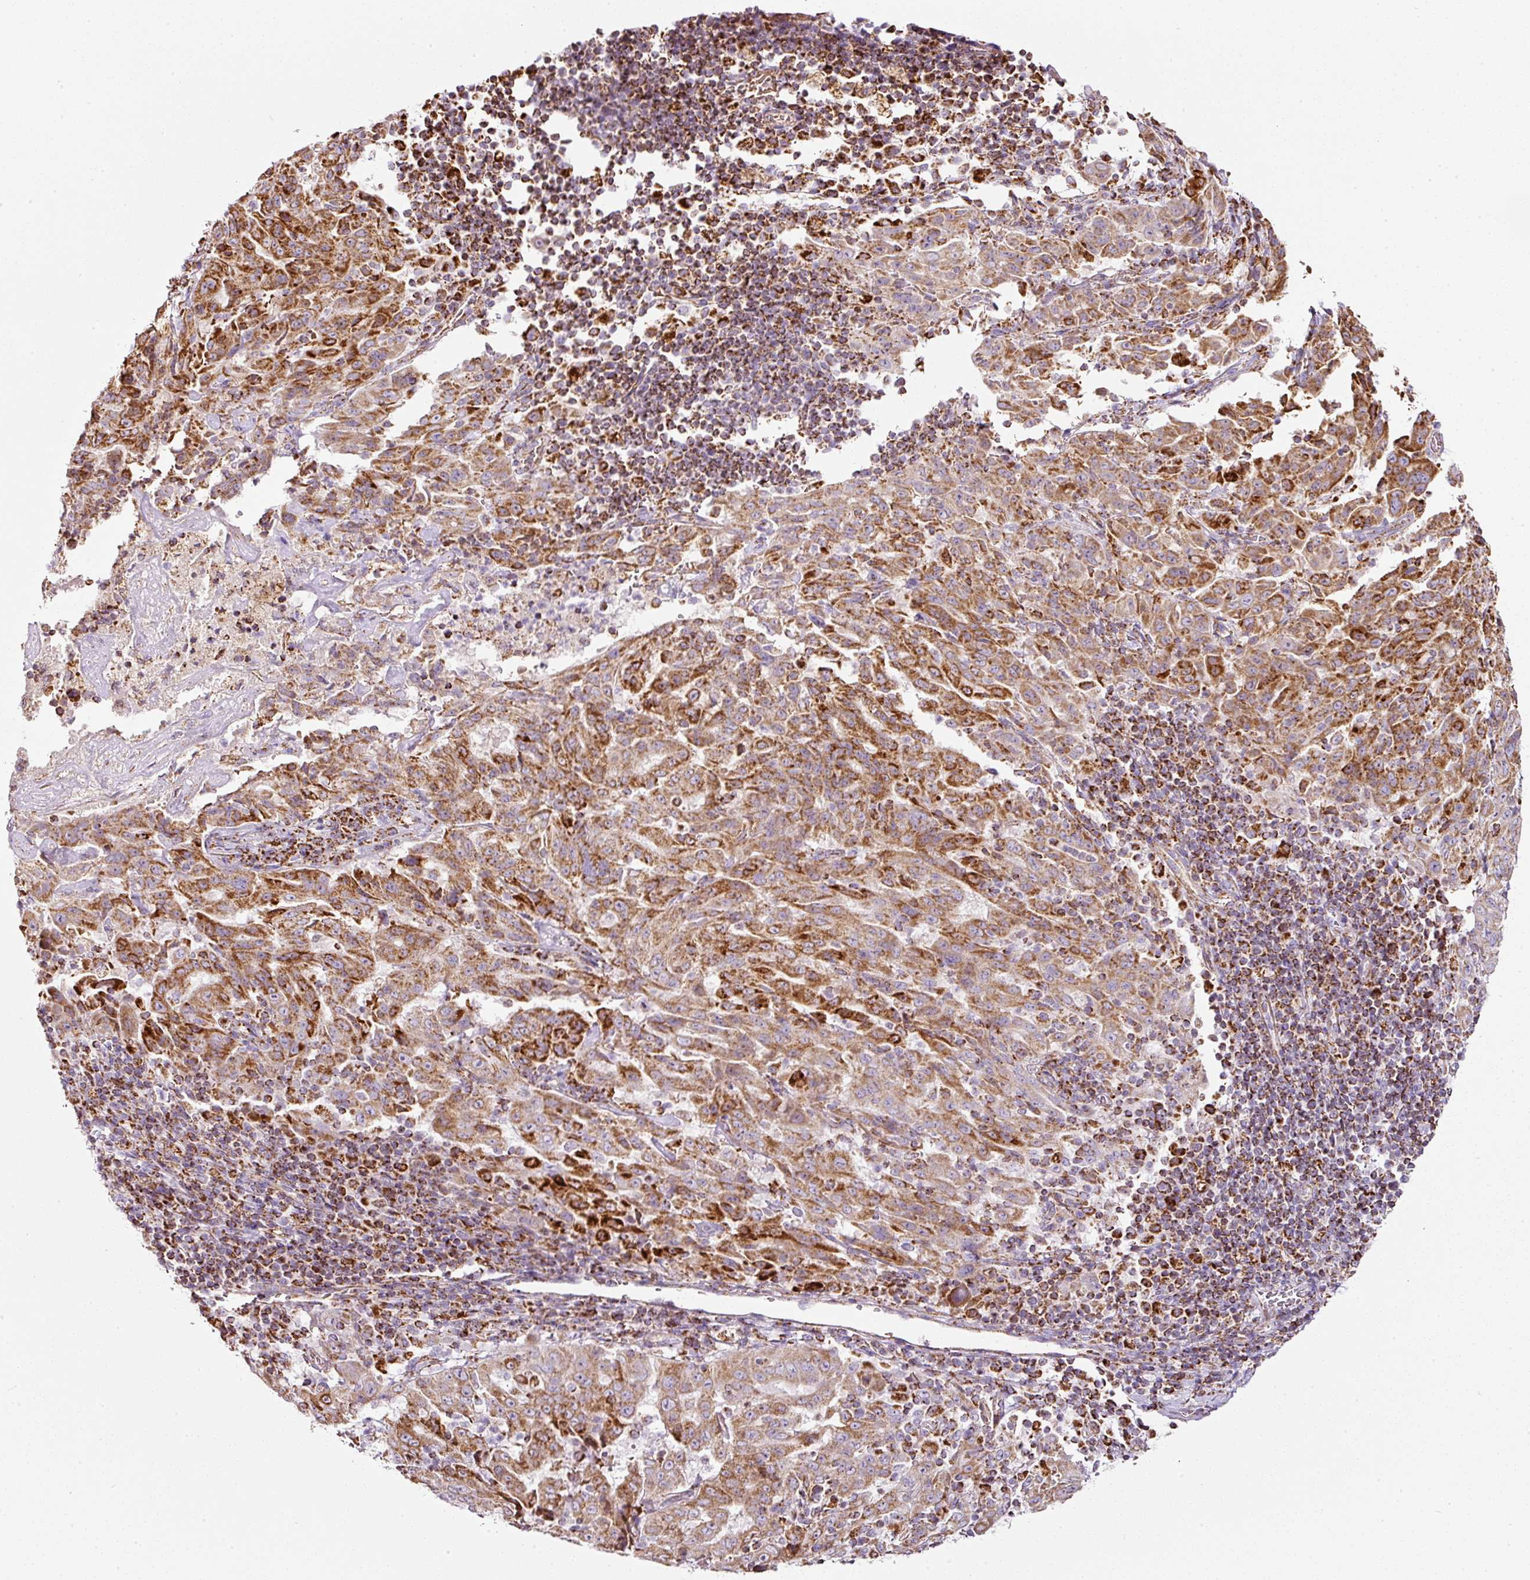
{"staining": {"intensity": "moderate", "quantity": ">75%", "location": "cytoplasmic/membranous"}, "tissue": "pancreatic cancer", "cell_type": "Tumor cells", "image_type": "cancer", "snomed": [{"axis": "morphology", "description": "Adenocarcinoma, NOS"}, {"axis": "topography", "description": "Pancreas"}], "caption": "Human pancreatic adenocarcinoma stained for a protein (brown) reveals moderate cytoplasmic/membranous positive expression in about >75% of tumor cells.", "gene": "SDHA", "patient": {"sex": "male", "age": 63}}